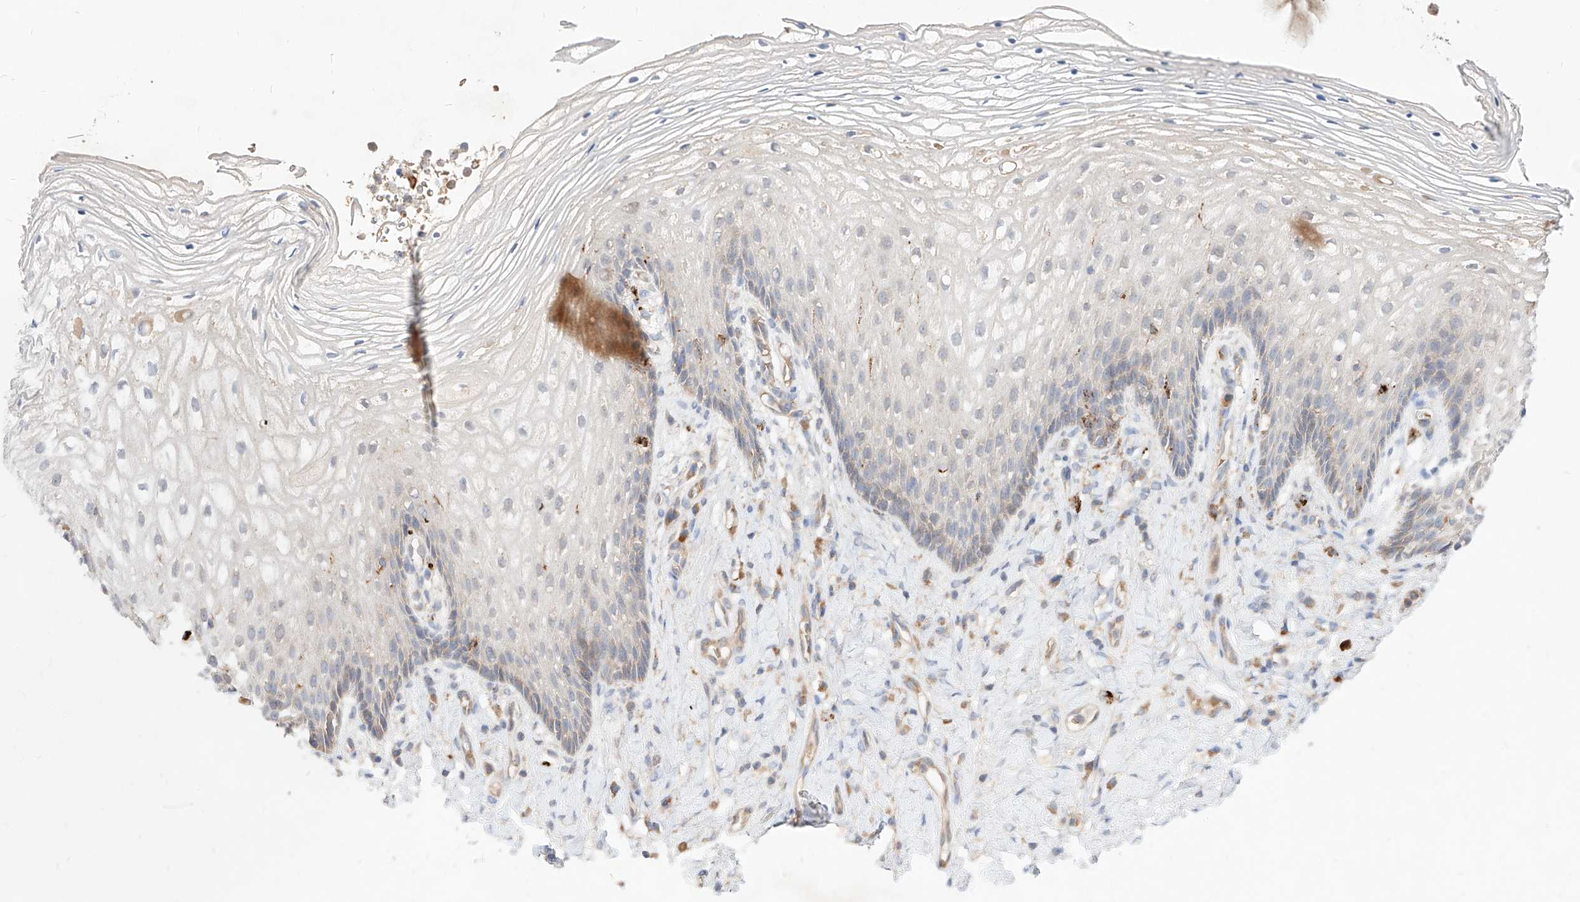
{"staining": {"intensity": "negative", "quantity": "none", "location": "none"}, "tissue": "vagina", "cell_type": "Squamous epithelial cells", "image_type": "normal", "snomed": [{"axis": "morphology", "description": "Normal tissue, NOS"}, {"axis": "topography", "description": "Vagina"}], "caption": "IHC micrograph of normal vagina: human vagina stained with DAB (3,3'-diaminobenzidine) exhibits no significant protein positivity in squamous epithelial cells. The staining is performed using DAB (3,3'-diaminobenzidine) brown chromogen with nuclei counter-stained in using hematoxylin.", "gene": "TSNAX", "patient": {"sex": "female", "age": 60}}